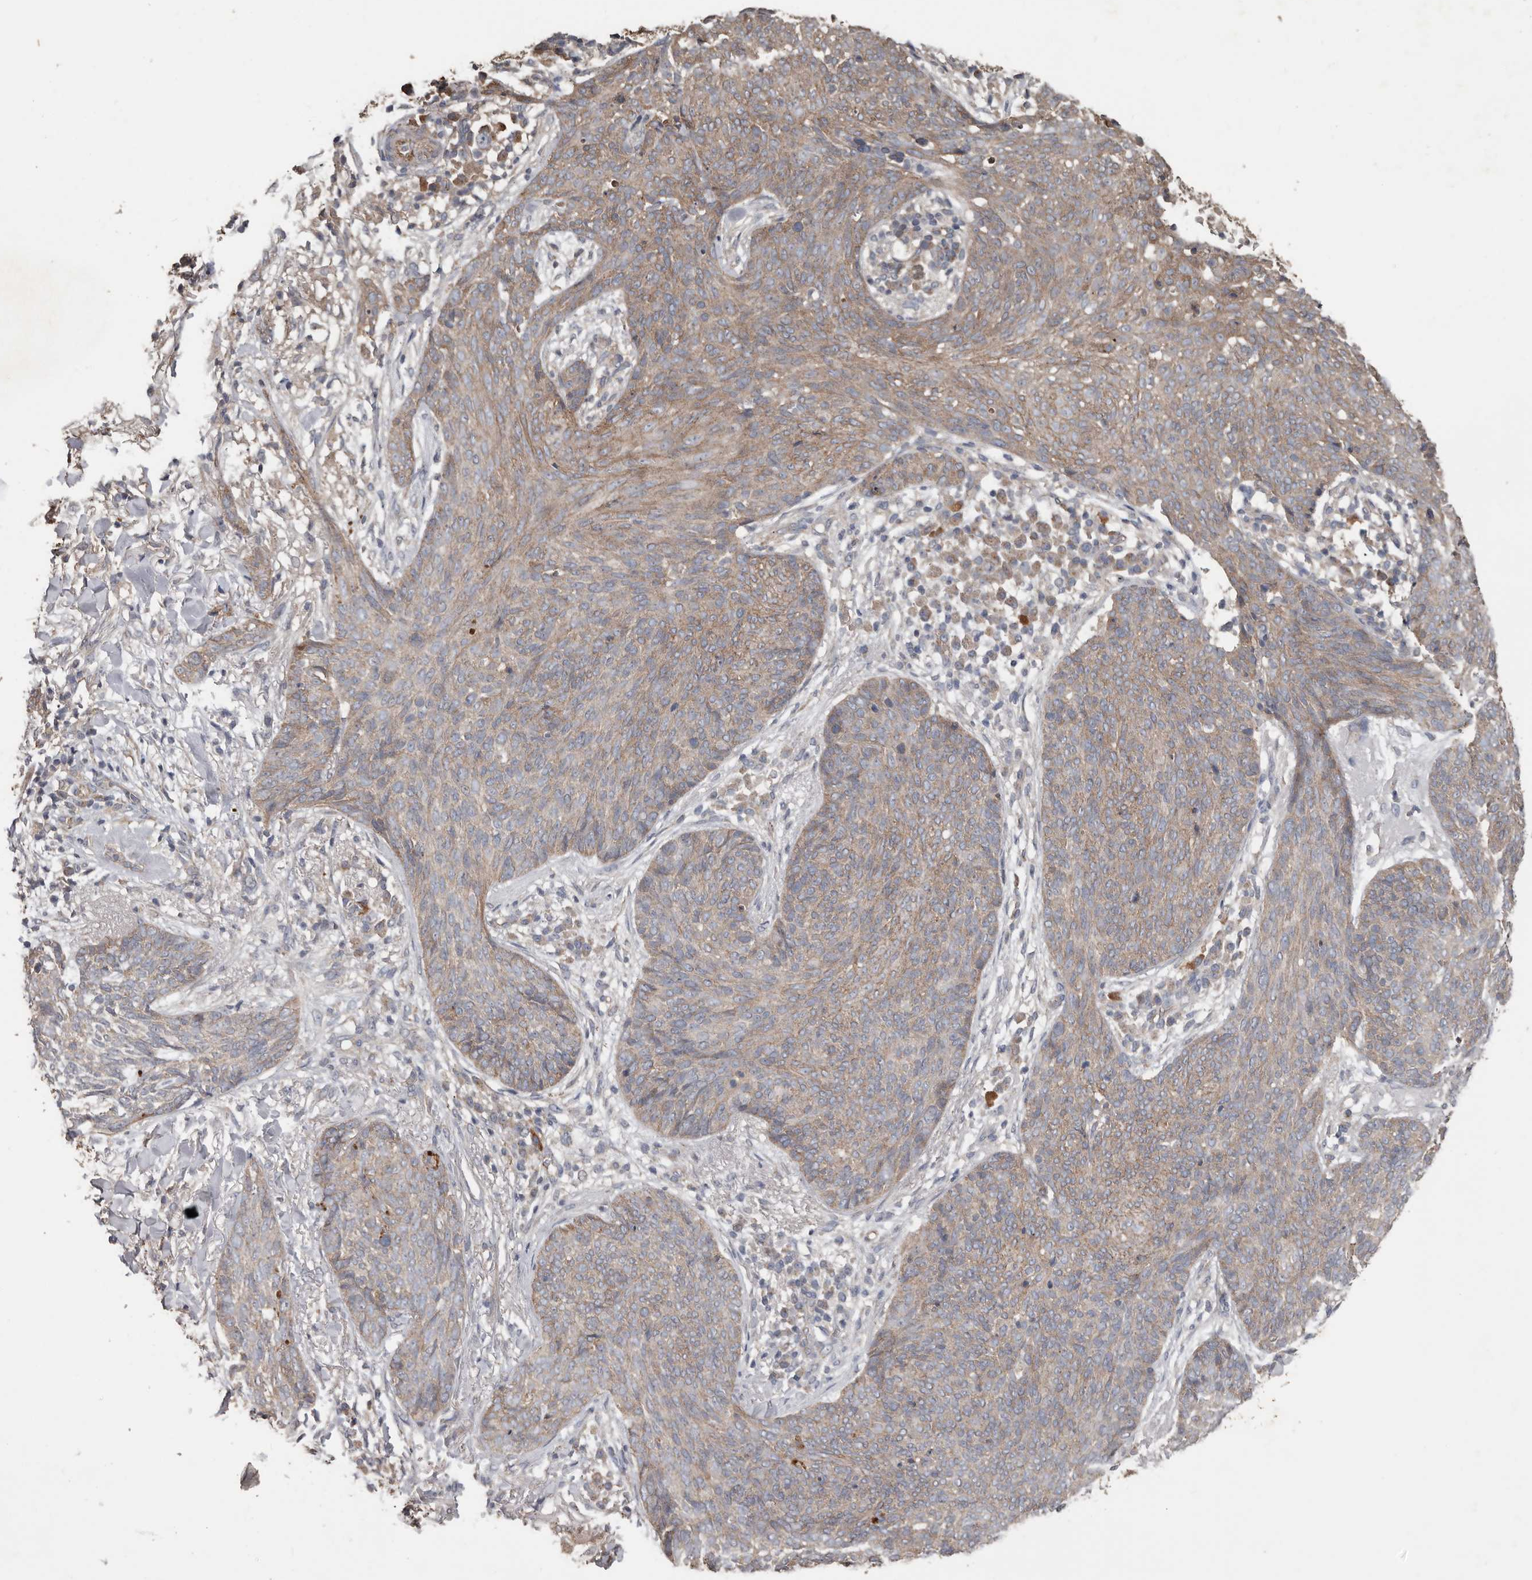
{"staining": {"intensity": "weak", "quantity": "25%-75%", "location": "cytoplasmic/membranous"}, "tissue": "skin cancer", "cell_type": "Tumor cells", "image_type": "cancer", "snomed": [{"axis": "morphology", "description": "Basal cell carcinoma"}, {"axis": "topography", "description": "Skin"}], "caption": "Protein staining exhibits weak cytoplasmic/membranous staining in approximately 25%-75% of tumor cells in basal cell carcinoma (skin). The staining was performed using DAB (3,3'-diaminobenzidine) to visualize the protein expression in brown, while the nuclei were stained in blue with hematoxylin (Magnification: 20x).", "gene": "HYAL4", "patient": {"sex": "male", "age": 85}}